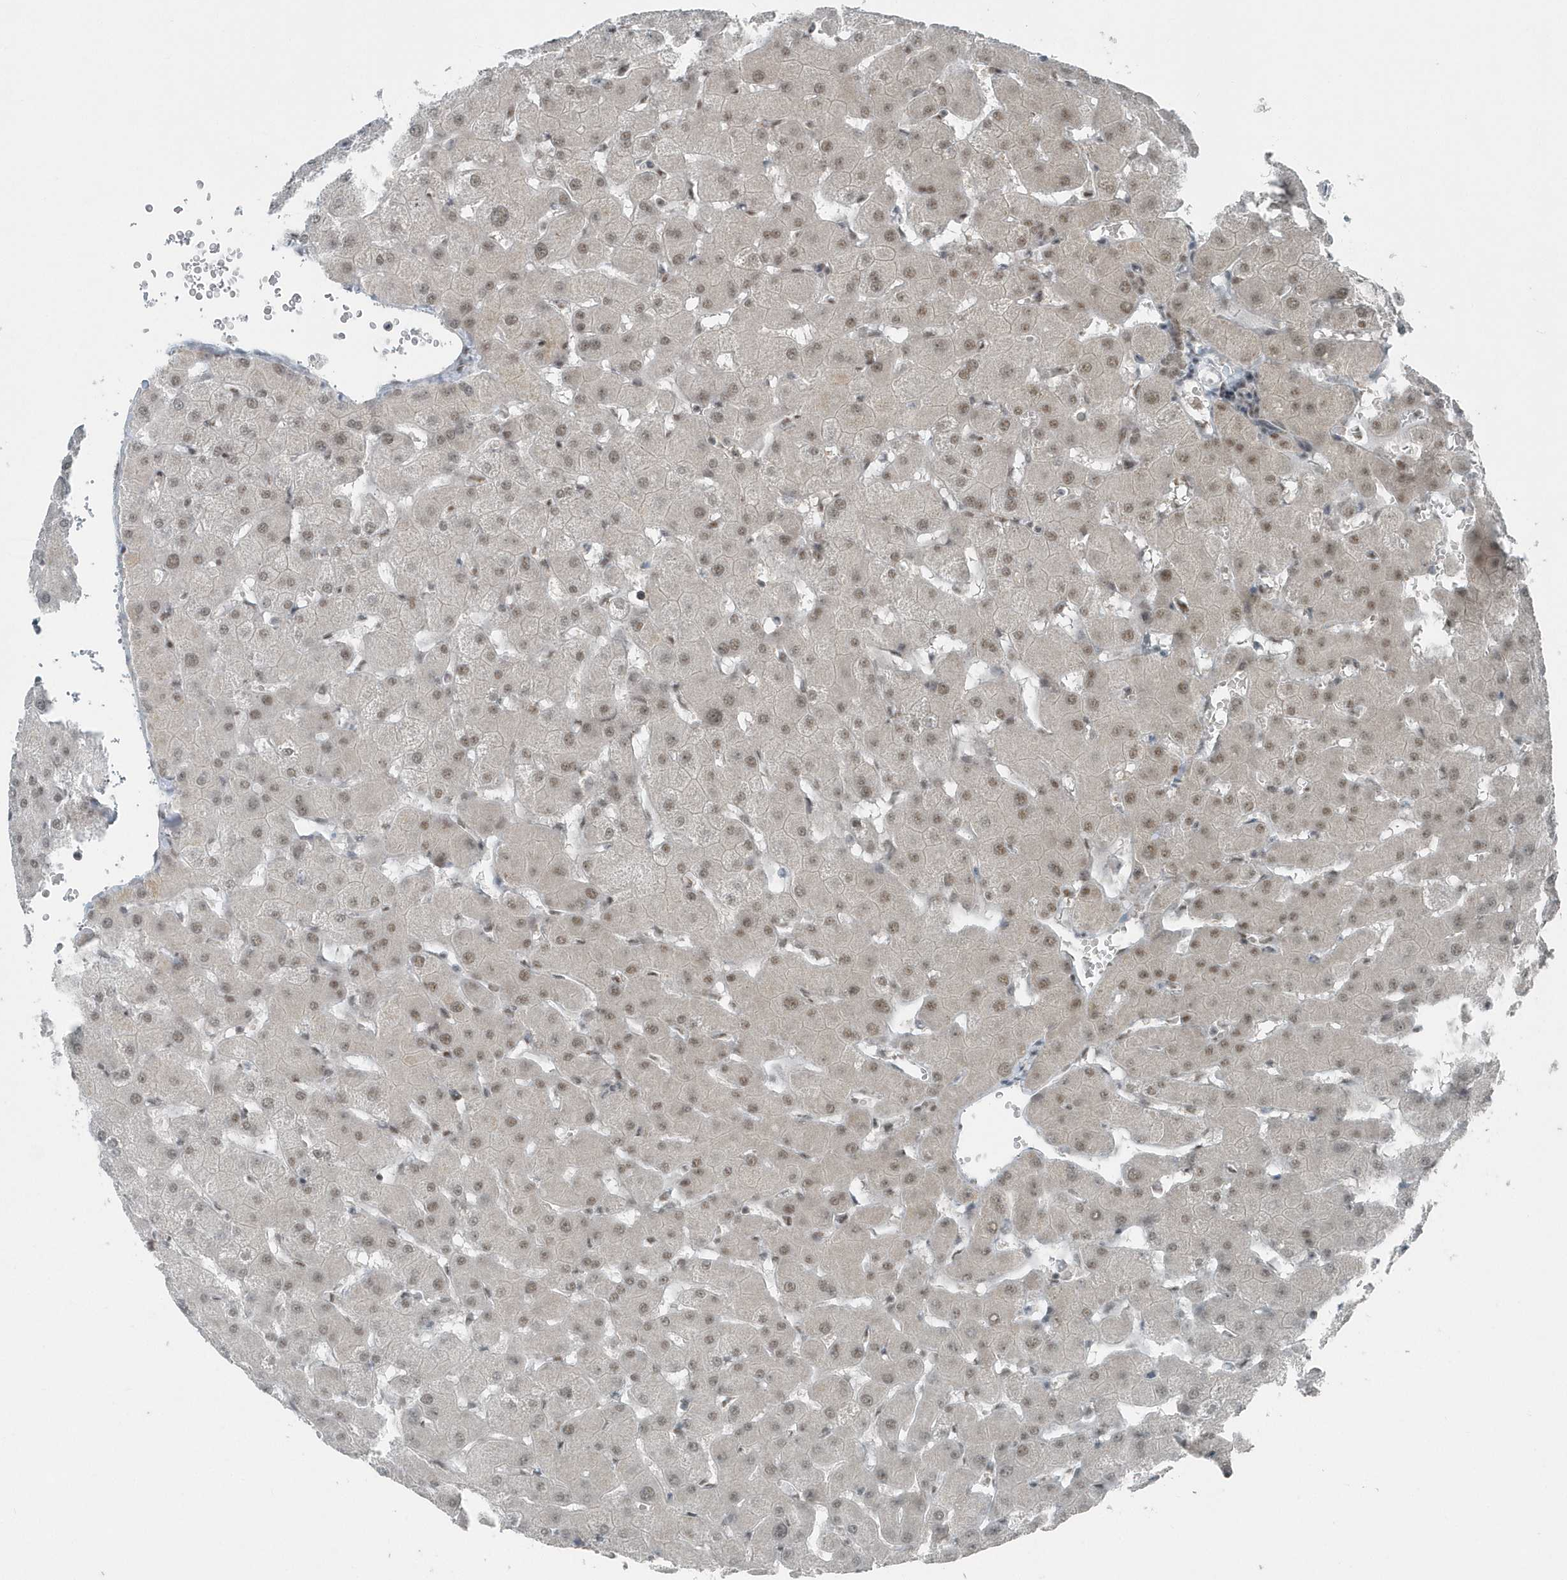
{"staining": {"intensity": "moderate", "quantity": "25%-75%", "location": "cytoplasmic/membranous,nuclear"}, "tissue": "liver", "cell_type": "Cholangiocytes", "image_type": "normal", "snomed": [{"axis": "morphology", "description": "Normal tissue, NOS"}, {"axis": "topography", "description": "Liver"}], "caption": "Cholangiocytes display medium levels of moderate cytoplasmic/membranous,nuclear staining in about 25%-75% of cells in normal human liver.", "gene": "YTHDC1", "patient": {"sex": "female", "age": 63}}